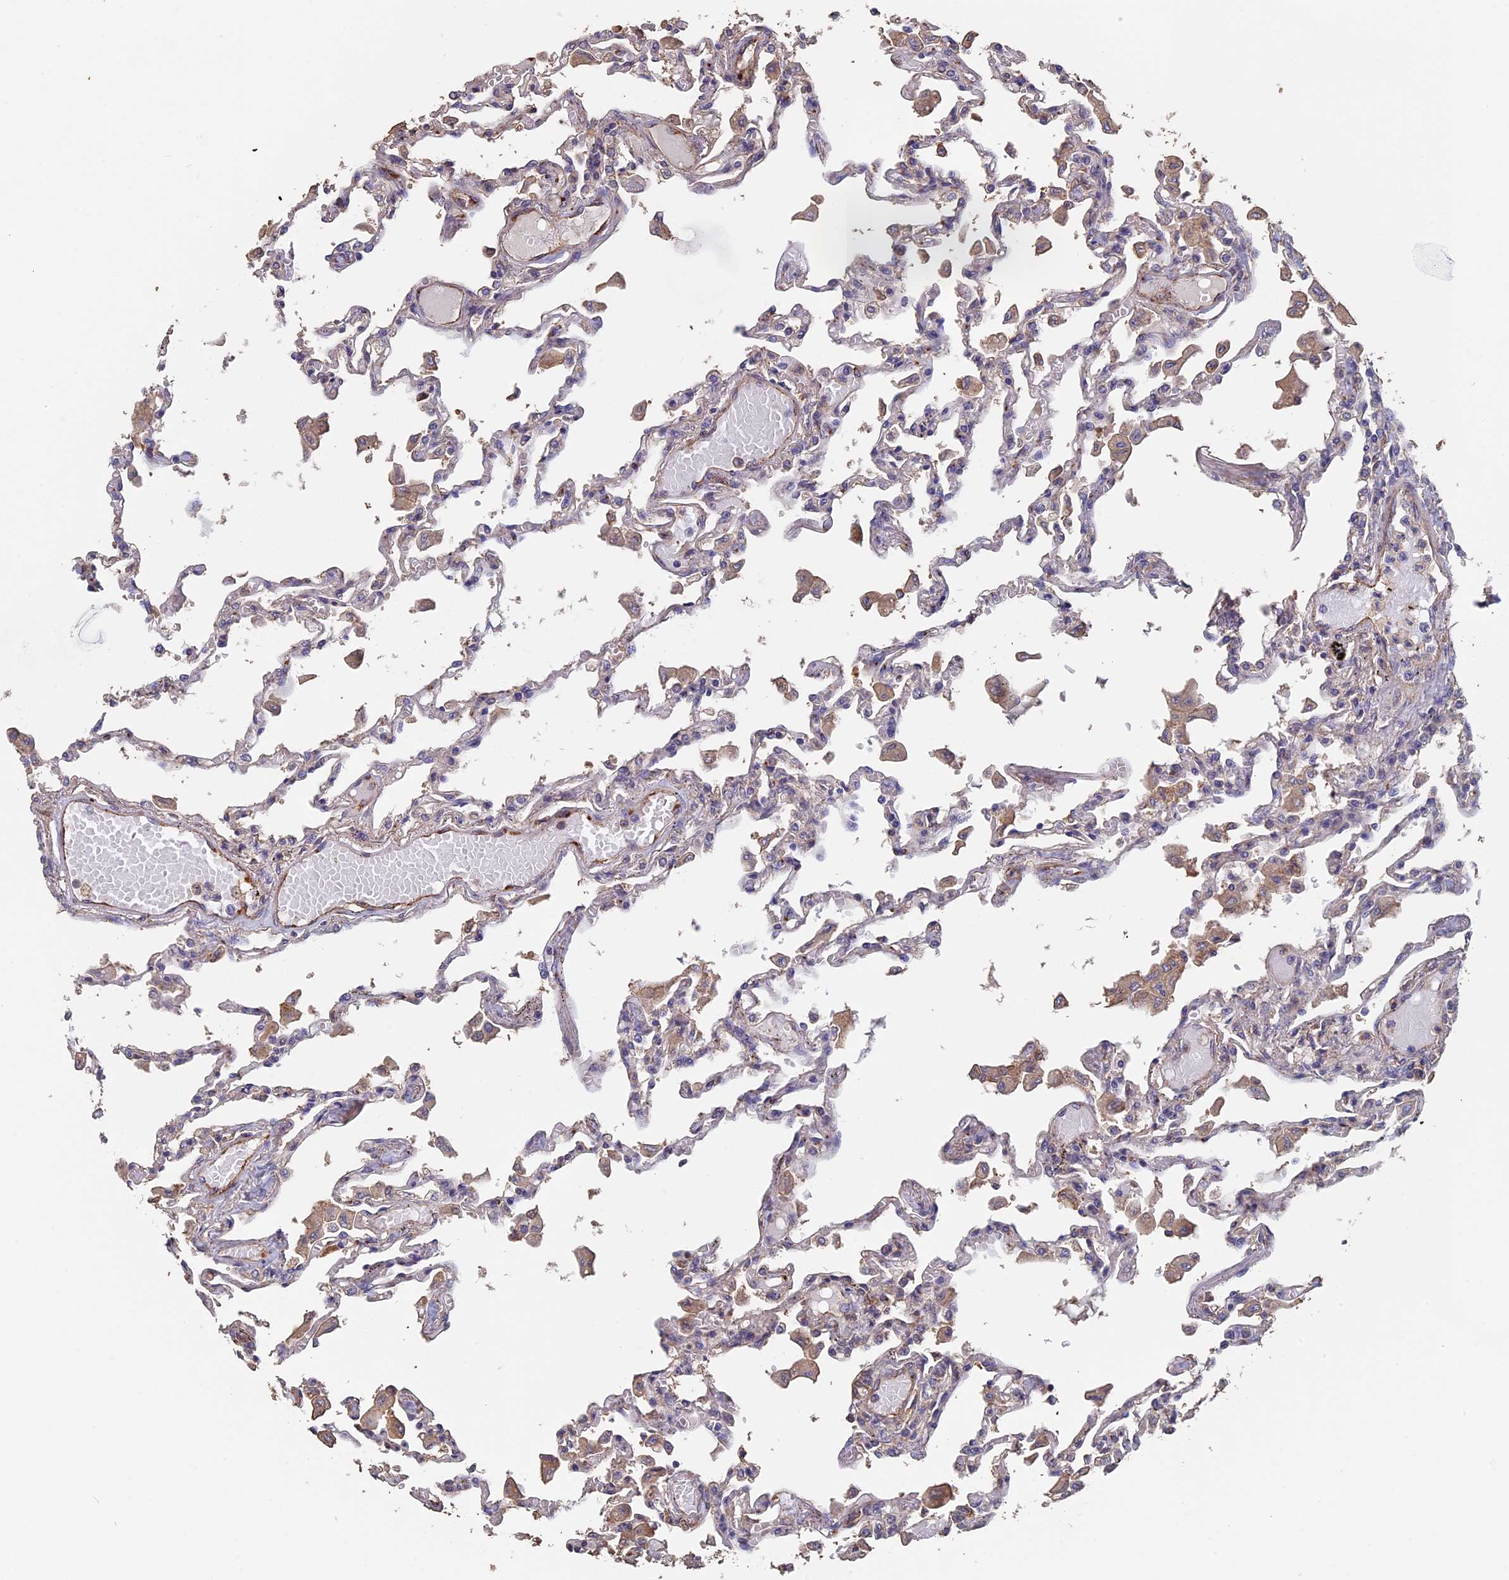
{"staining": {"intensity": "moderate", "quantity": "<25%", "location": "cytoplasmic/membranous"}, "tissue": "lung", "cell_type": "Alveolar cells", "image_type": "normal", "snomed": [{"axis": "morphology", "description": "Normal tissue, NOS"}, {"axis": "topography", "description": "Bronchus"}, {"axis": "topography", "description": "Lung"}], "caption": "The micrograph displays immunohistochemical staining of unremarkable lung. There is moderate cytoplasmic/membranous staining is appreciated in about <25% of alveolar cells. The staining was performed using DAB (3,3'-diaminobenzidine), with brown indicating positive protein expression. Nuclei are stained blue with hematoxylin.", "gene": "PIGQ", "patient": {"sex": "female", "age": 49}}